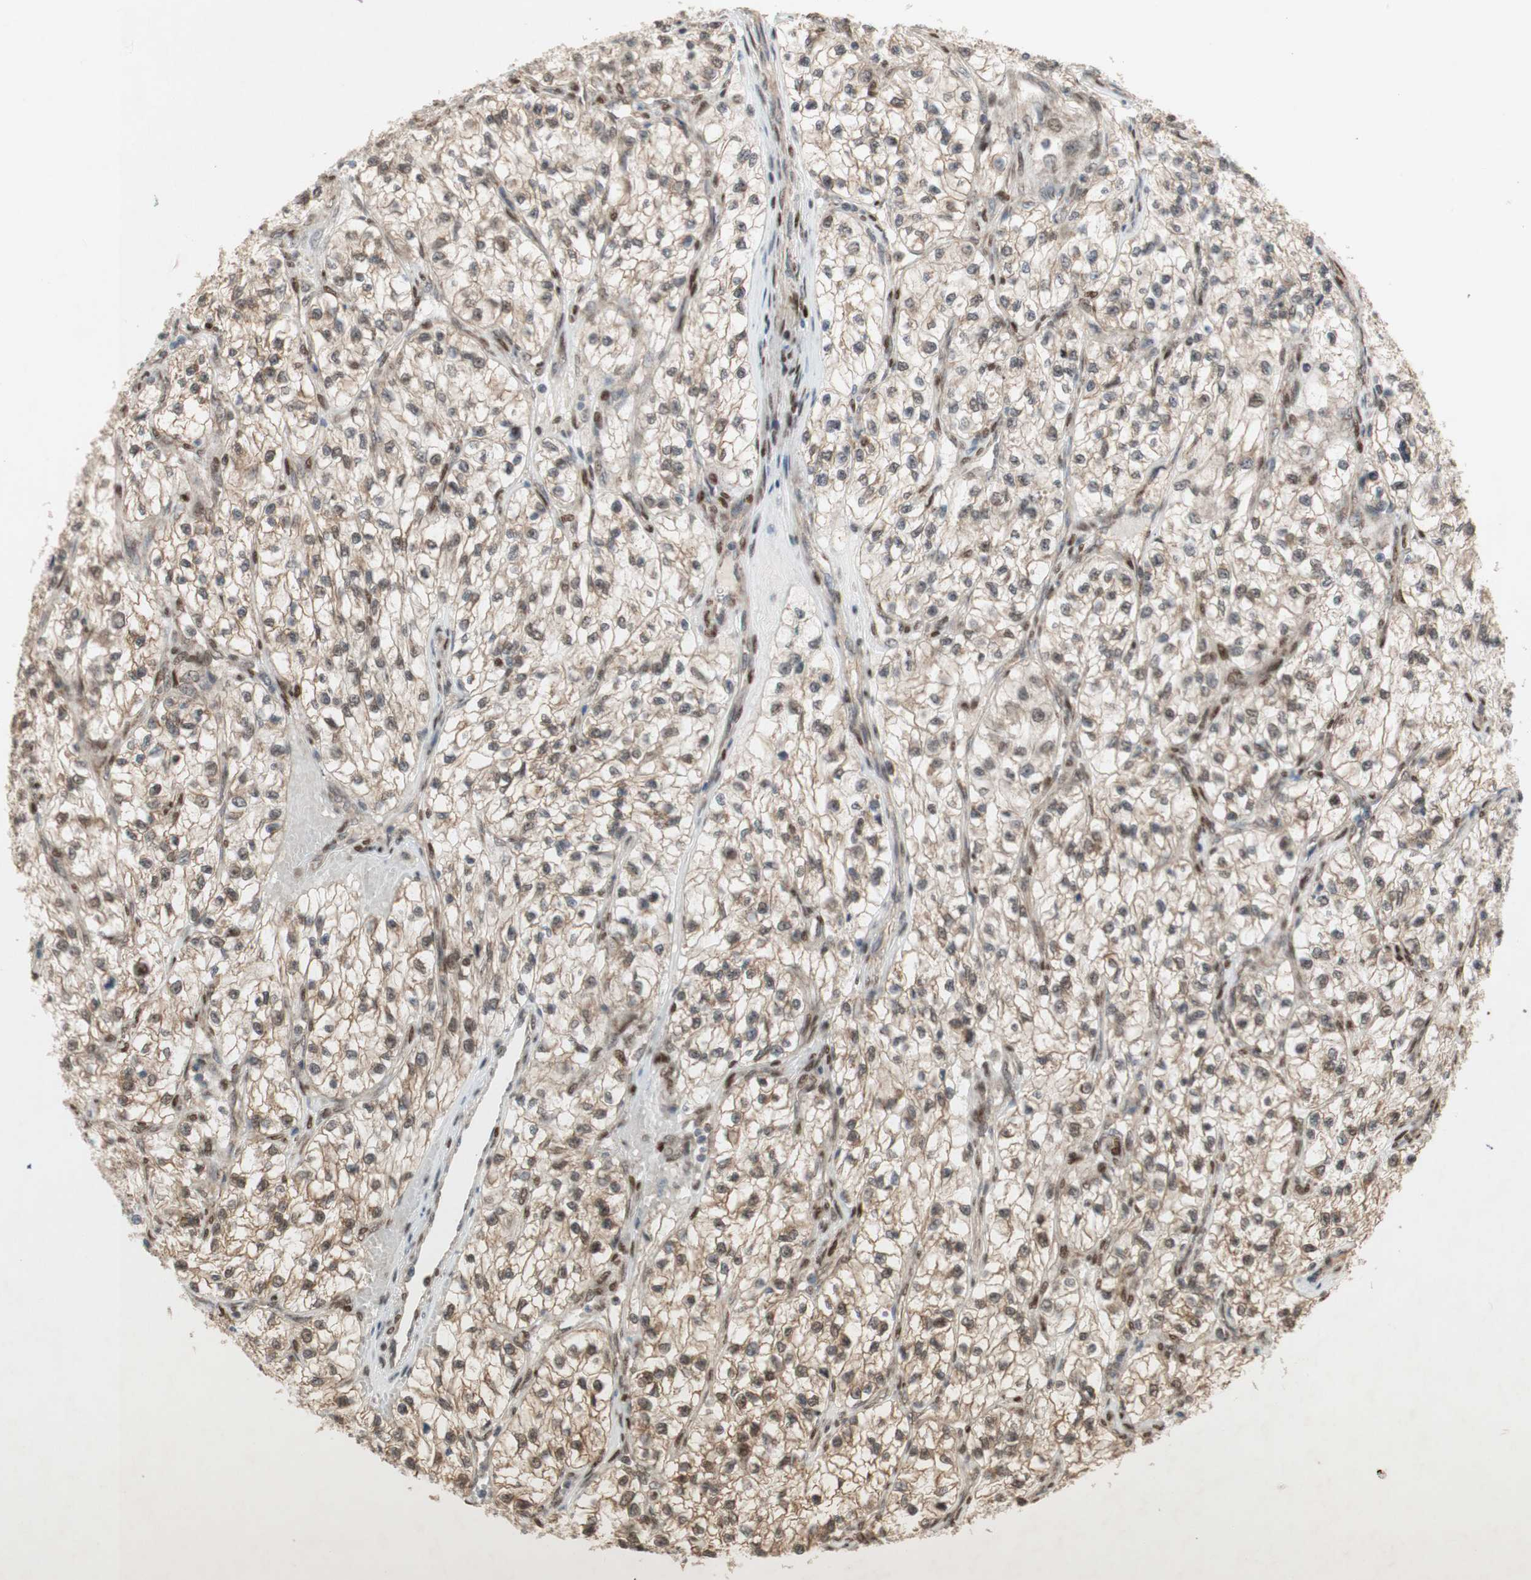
{"staining": {"intensity": "weak", "quantity": "25%-75%", "location": "cytoplasmic/membranous"}, "tissue": "renal cancer", "cell_type": "Tumor cells", "image_type": "cancer", "snomed": [{"axis": "morphology", "description": "Adenocarcinoma, NOS"}, {"axis": "topography", "description": "Kidney"}], "caption": "Renal cancer (adenocarcinoma) stained for a protein (brown) demonstrates weak cytoplasmic/membranous positive staining in approximately 25%-75% of tumor cells.", "gene": "DNMT3A", "patient": {"sex": "female", "age": 57}}